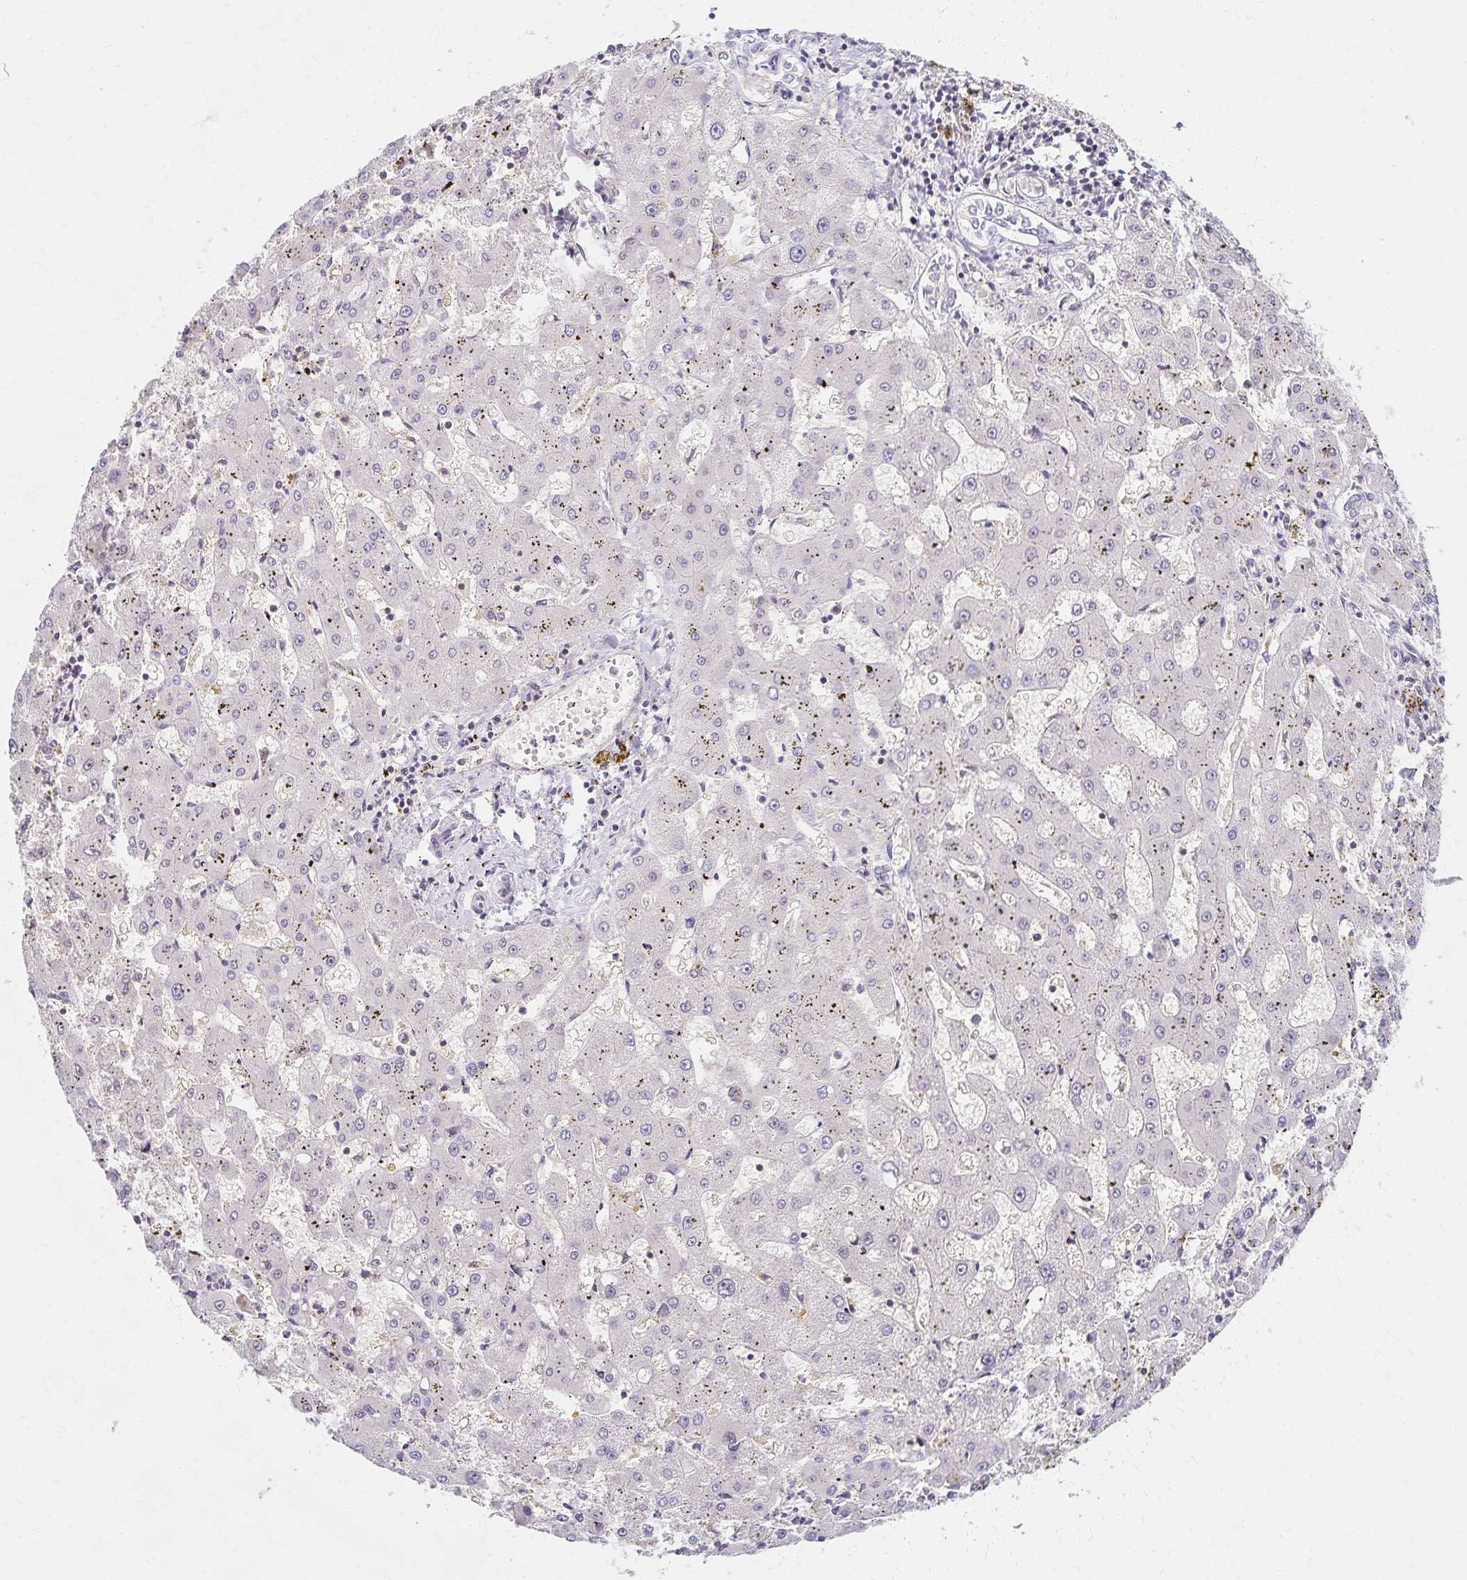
{"staining": {"intensity": "negative", "quantity": "none", "location": "none"}, "tissue": "liver cancer", "cell_type": "Tumor cells", "image_type": "cancer", "snomed": [{"axis": "morphology", "description": "Carcinoma, Hepatocellular, NOS"}, {"axis": "topography", "description": "Liver"}], "caption": "High magnification brightfield microscopy of liver cancer stained with DAB (3,3'-diaminobenzidine) (brown) and counterstained with hematoxylin (blue): tumor cells show no significant positivity.", "gene": "AZGP1", "patient": {"sex": "male", "age": 67}}